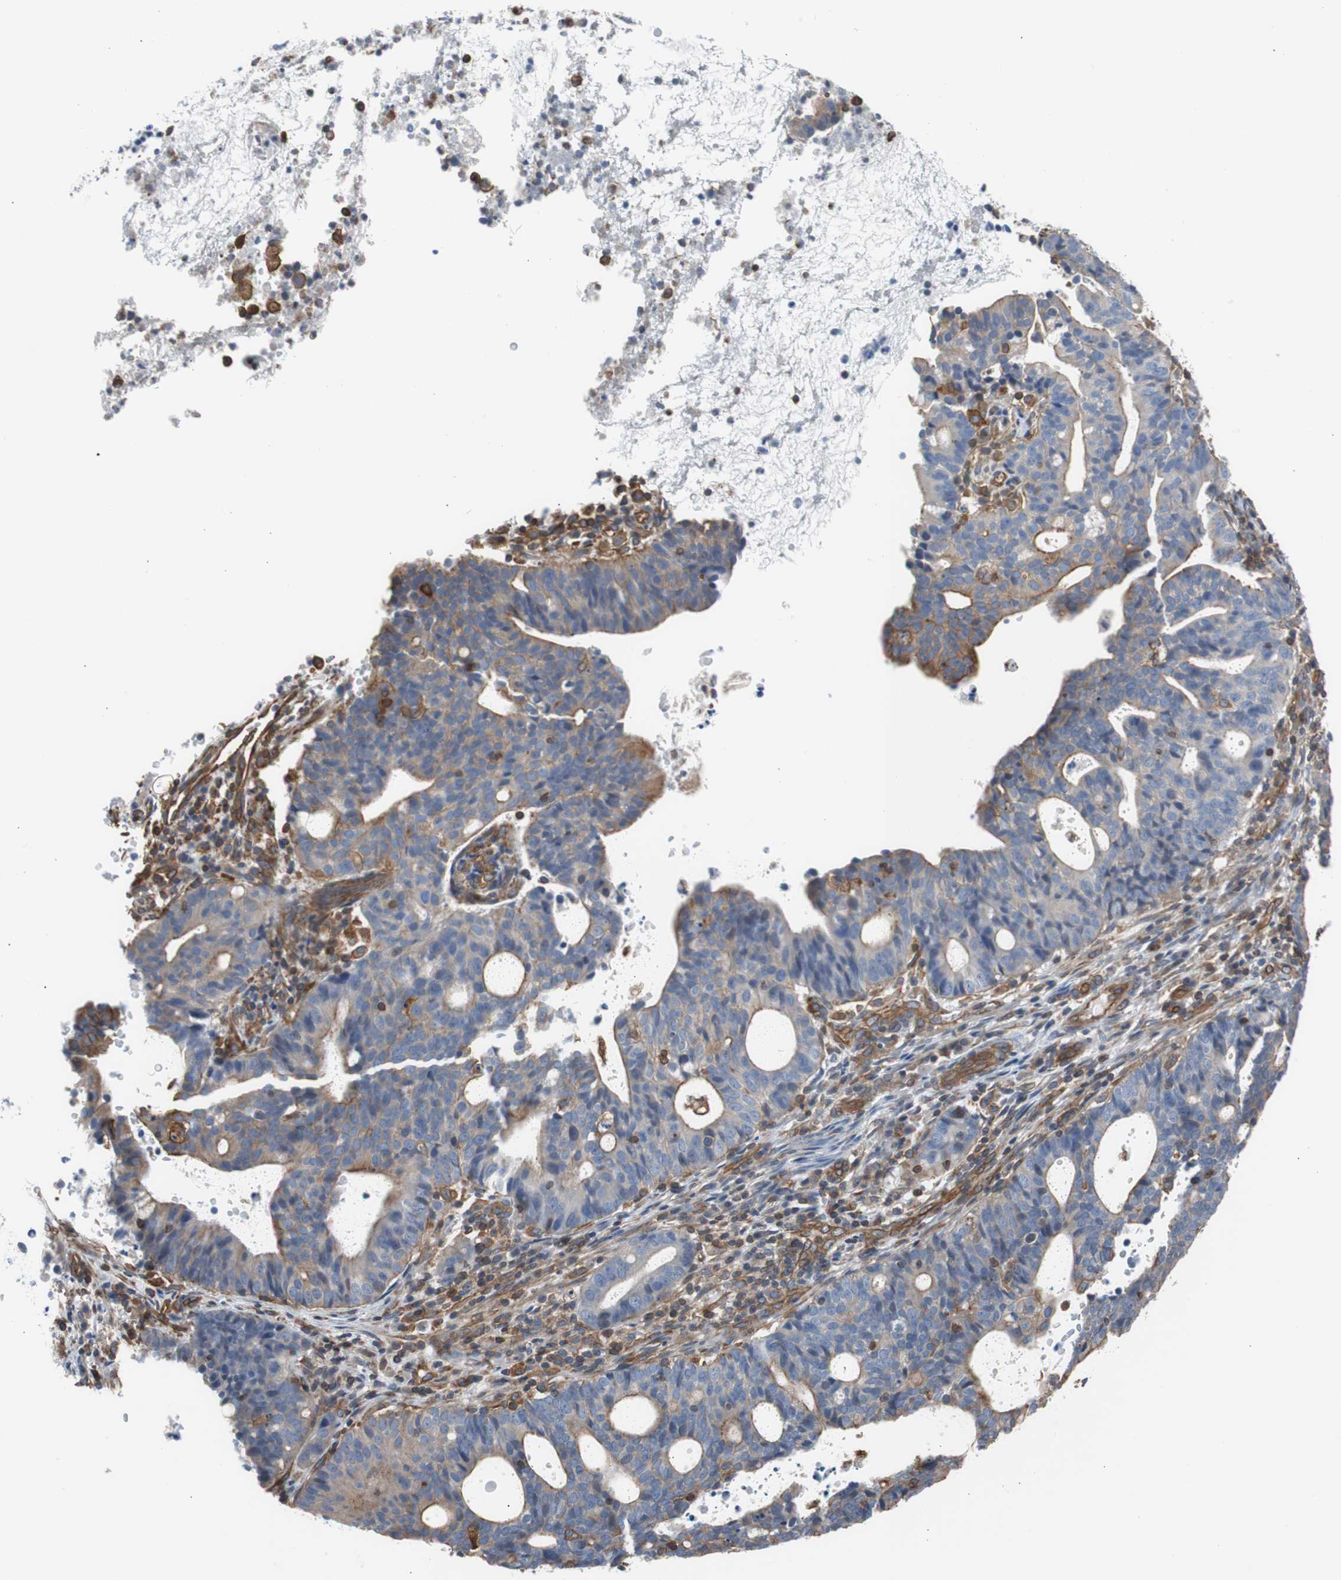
{"staining": {"intensity": "moderate", "quantity": "25%-75%", "location": "cytoplasmic/membranous"}, "tissue": "endometrial cancer", "cell_type": "Tumor cells", "image_type": "cancer", "snomed": [{"axis": "morphology", "description": "Adenocarcinoma, NOS"}, {"axis": "topography", "description": "Uterus"}], "caption": "Endometrial cancer stained for a protein (brown) displays moderate cytoplasmic/membranous positive staining in approximately 25%-75% of tumor cells.", "gene": "KIF3B", "patient": {"sex": "female", "age": 83}}